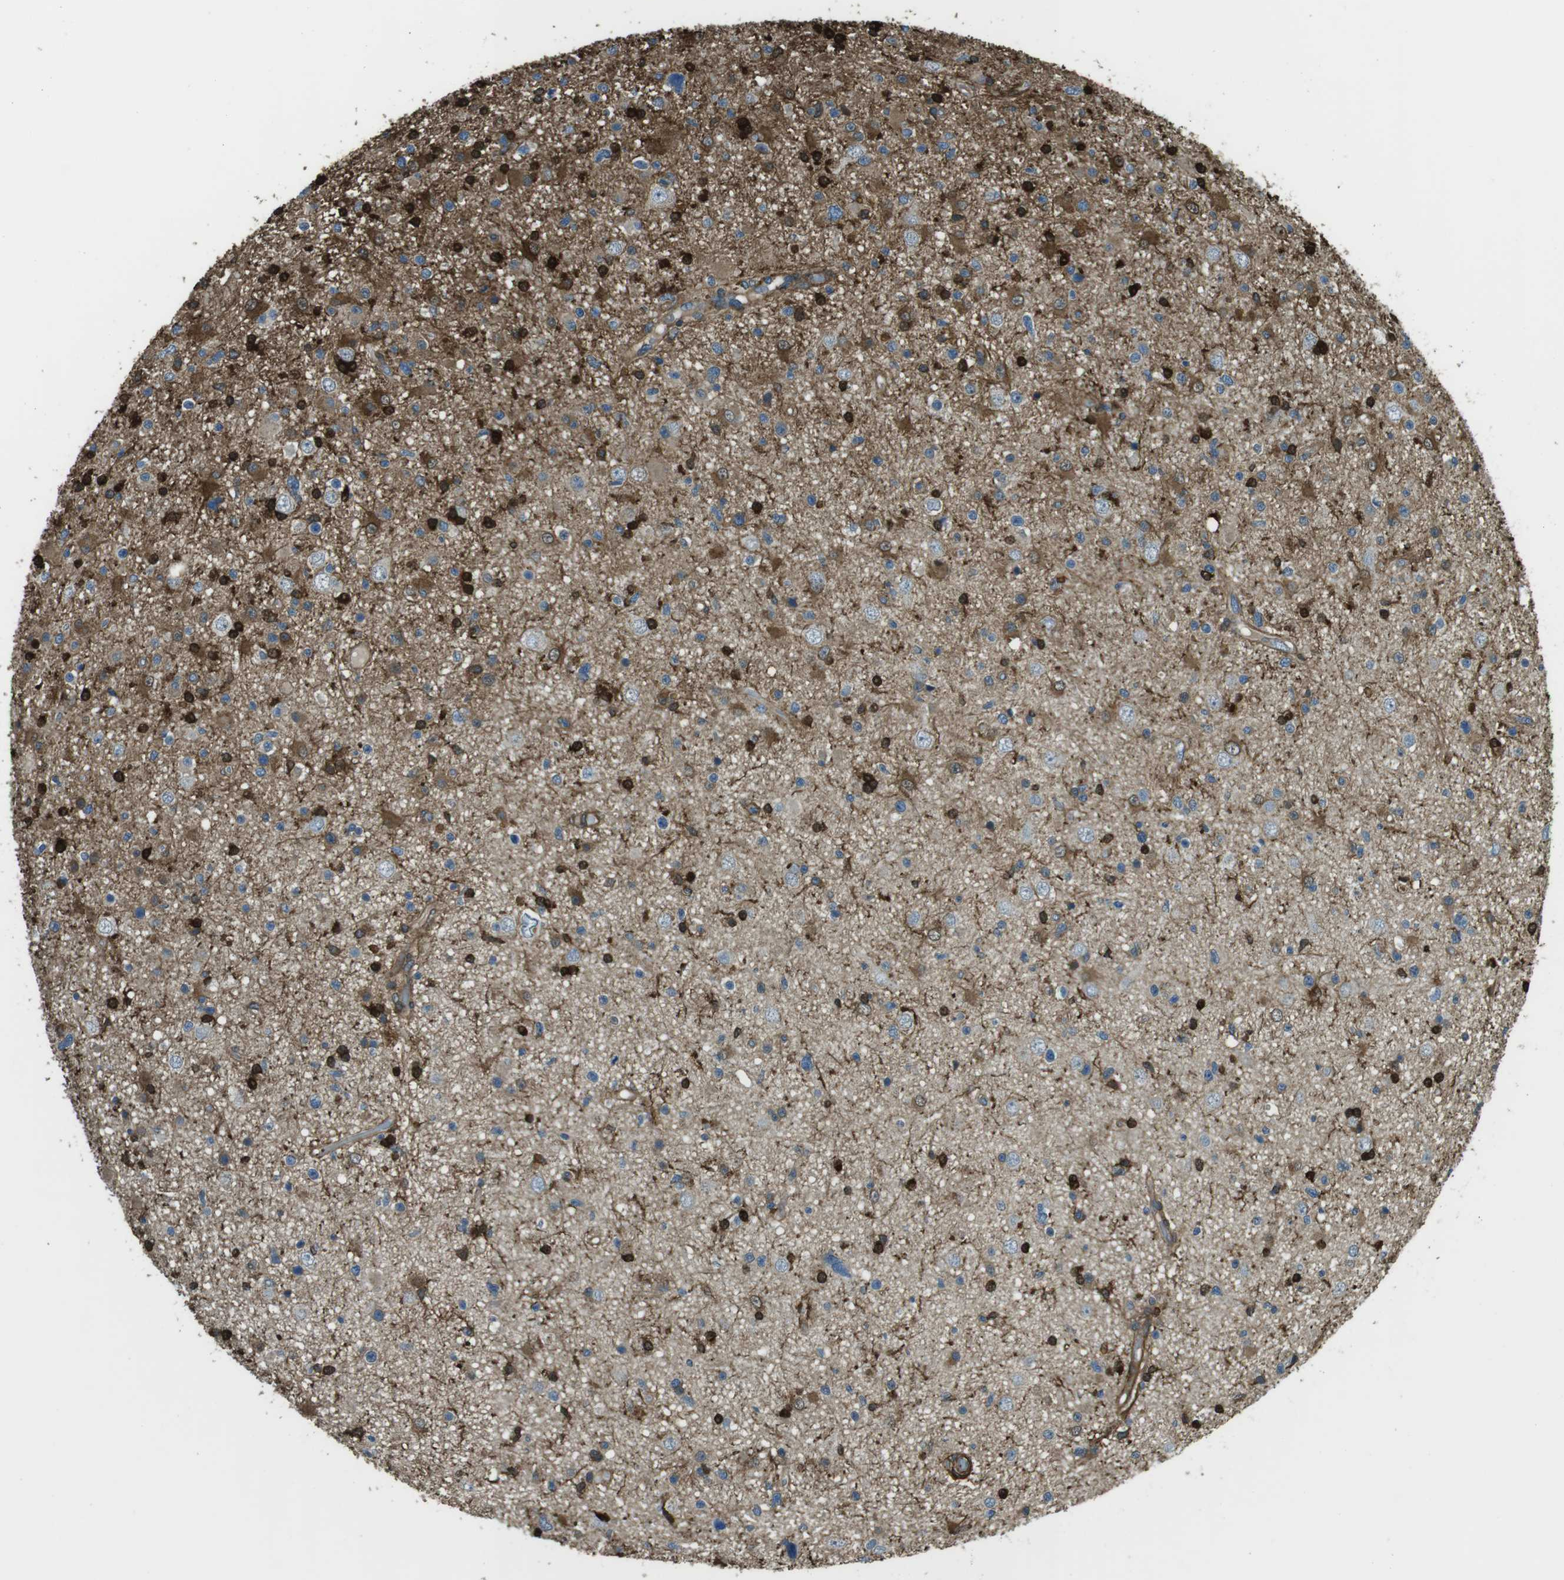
{"staining": {"intensity": "strong", "quantity": "25%-75%", "location": "cytoplasmic/membranous,nuclear"}, "tissue": "glioma", "cell_type": "Tumor cells", "image_type": "cancer", "snomed": [{"axis": "morphology", "description": "Glioma, malignant, High grade"}, {"axis": "topography", "description": "Brain"}], "caption": "The photomicrograph demonstrates staining of malignant glioma (high-grade), revealing strong cytoplasmic/membranous and nuclear protein expression (brown color) within tumor cells.", "gene": "SFT2D1", "patient": {"sex": "male", "age": 33}}